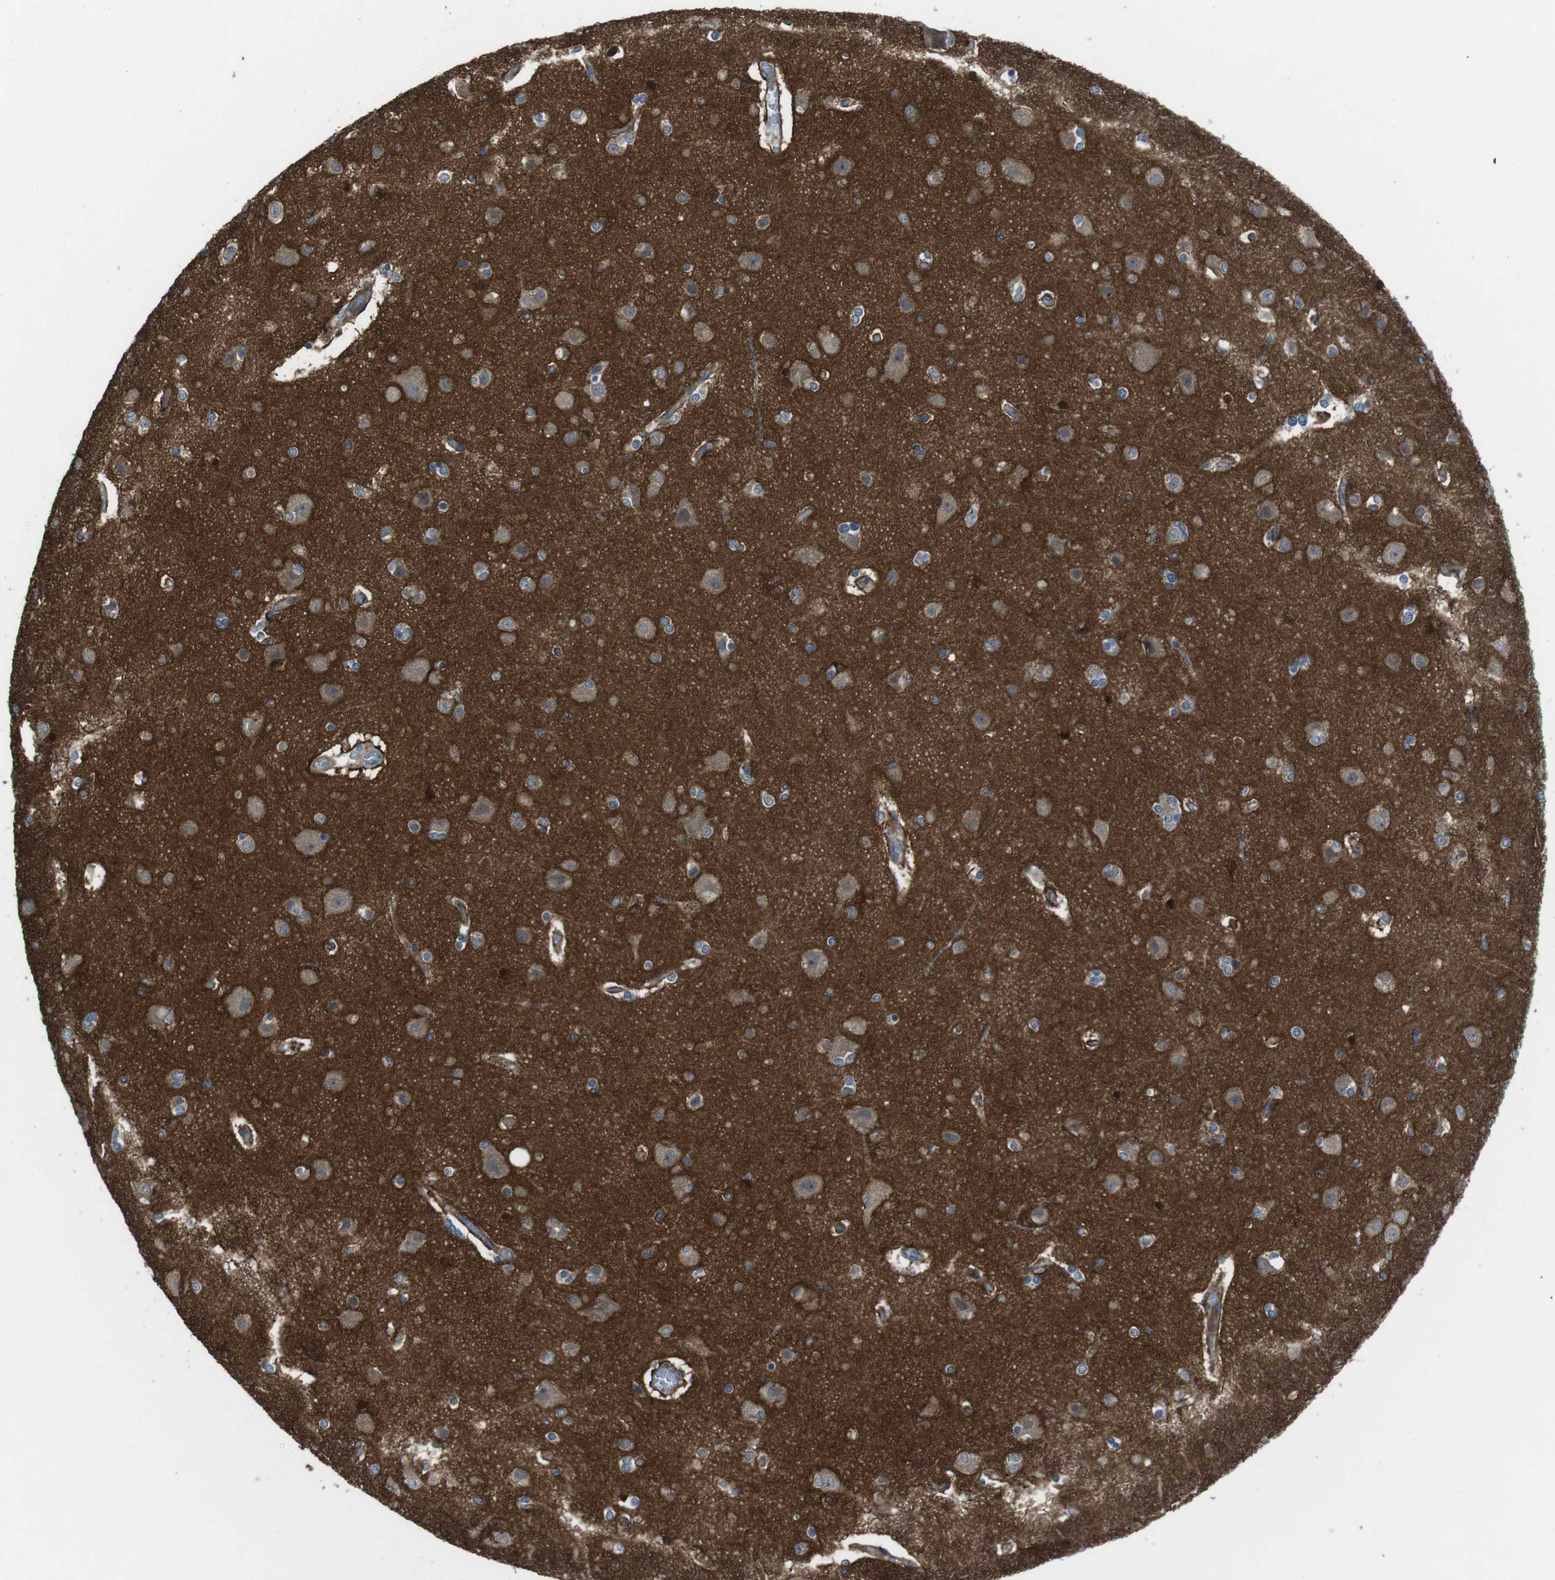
{"staining": {"intensity": "negative", "quantity": "none", "location": "none"}, "tissue": "cerebral cortex", "cell_type": "Endothelial cells", "image_type": "normal", "snomed": [{"axis": "morphology", "description": "Normal tissue, NOS"}, {"axis": "topography", "description": "Cerebral cortex"}], "caption": "Endothelial cells show no significant protein staining in benign cerebral cortex. Nuclei are stained in blue.", "gene": "ANK2", "patient": {"sex": "female", "age": 54}}